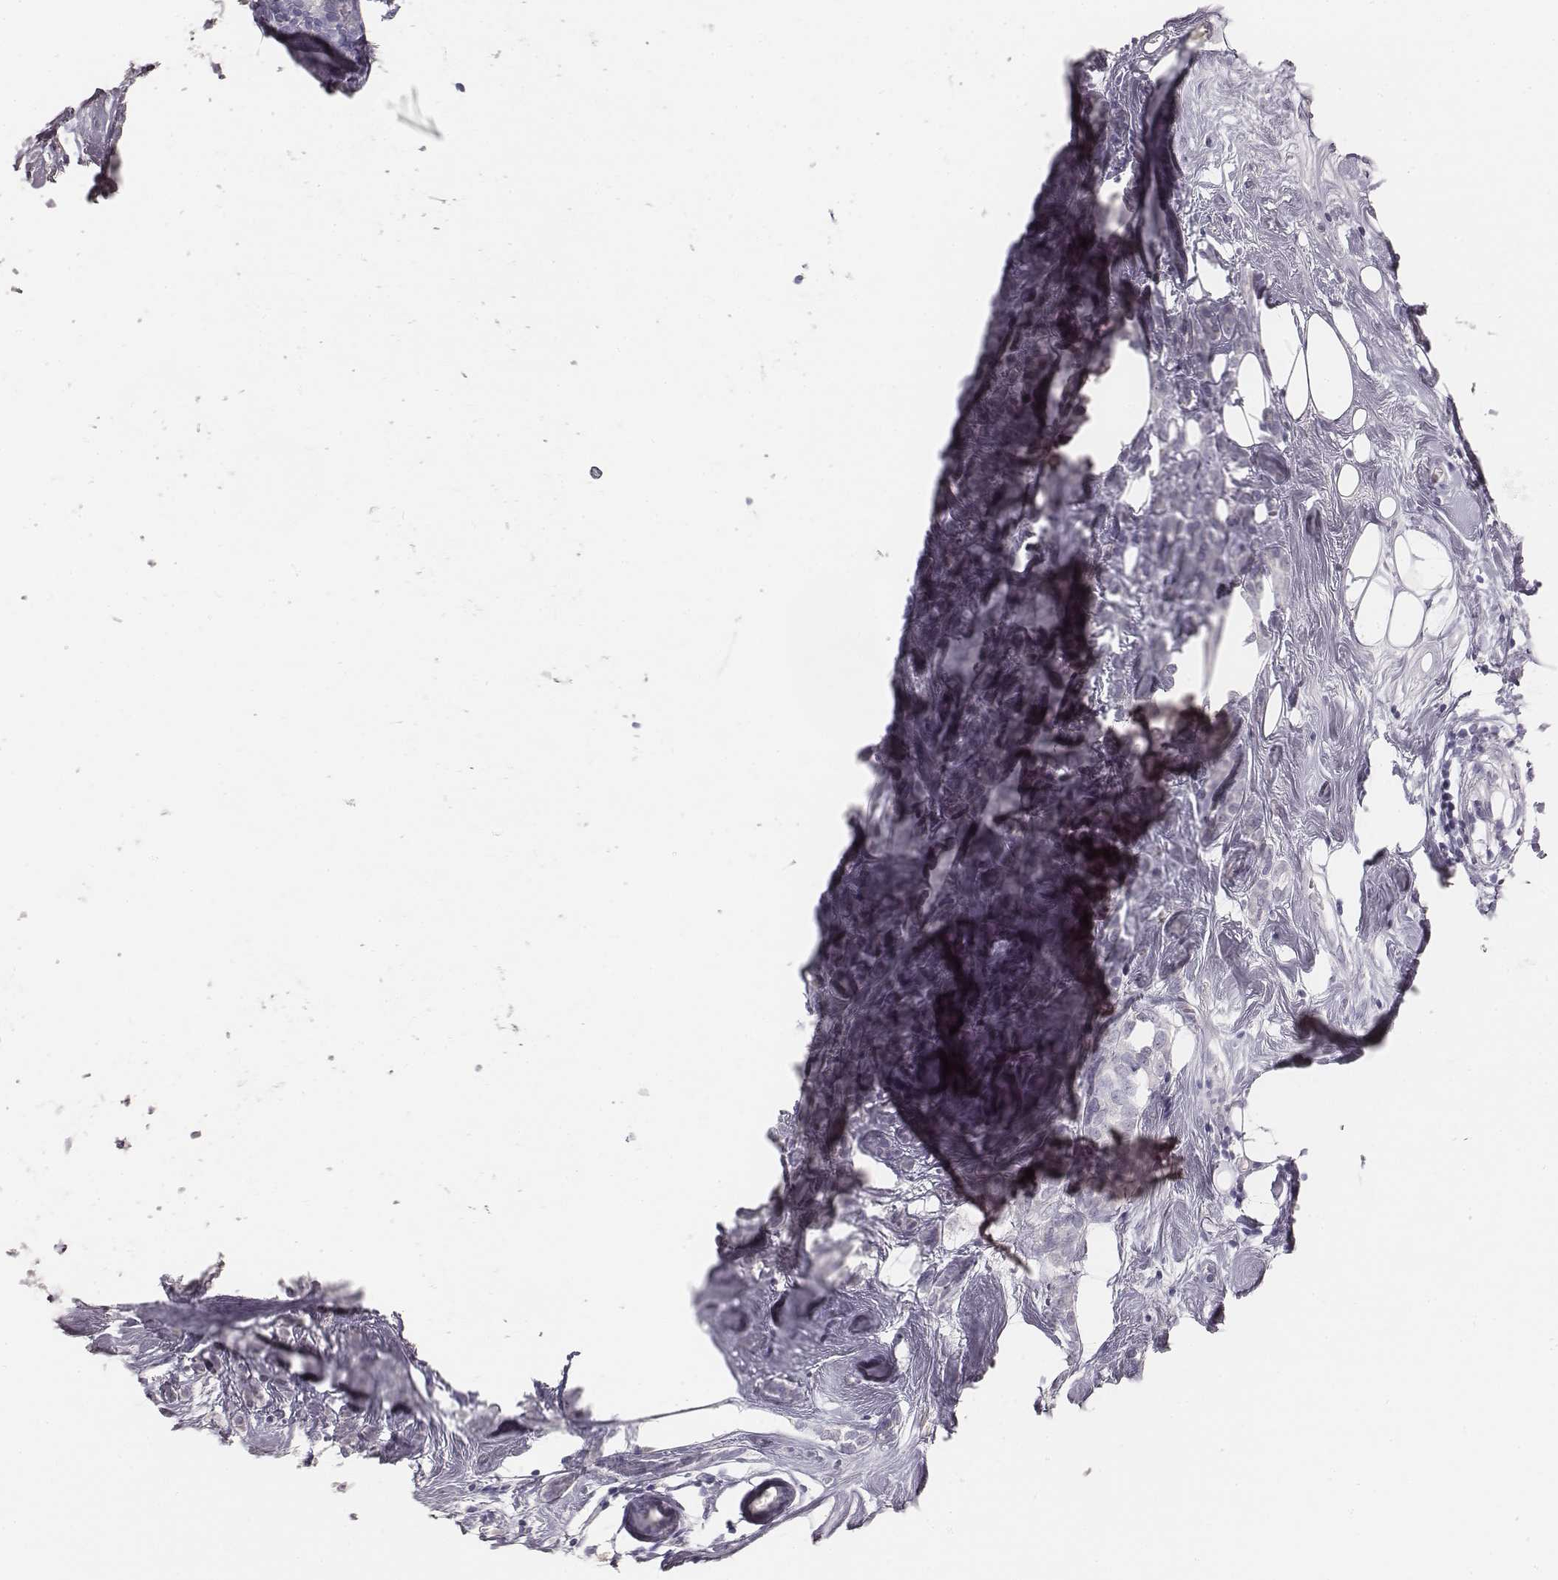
{"staining": {"intensity": "negative", "quantity": "none", "location": "none"}, "tissue": "breast cancer", "cell_type": "Tumor cells", "image_type": "cancer", "snomed": [{"axis": "morphology", "description": "Lobular carcinoma"}, {"axis": "topography", "description": "Breast"}], "caption": "The micrograph shows no staining of tumor cells in breast lobular carcinoma.", "gene": "MYH6", "patient": {"sex": "female", "age": 49}}